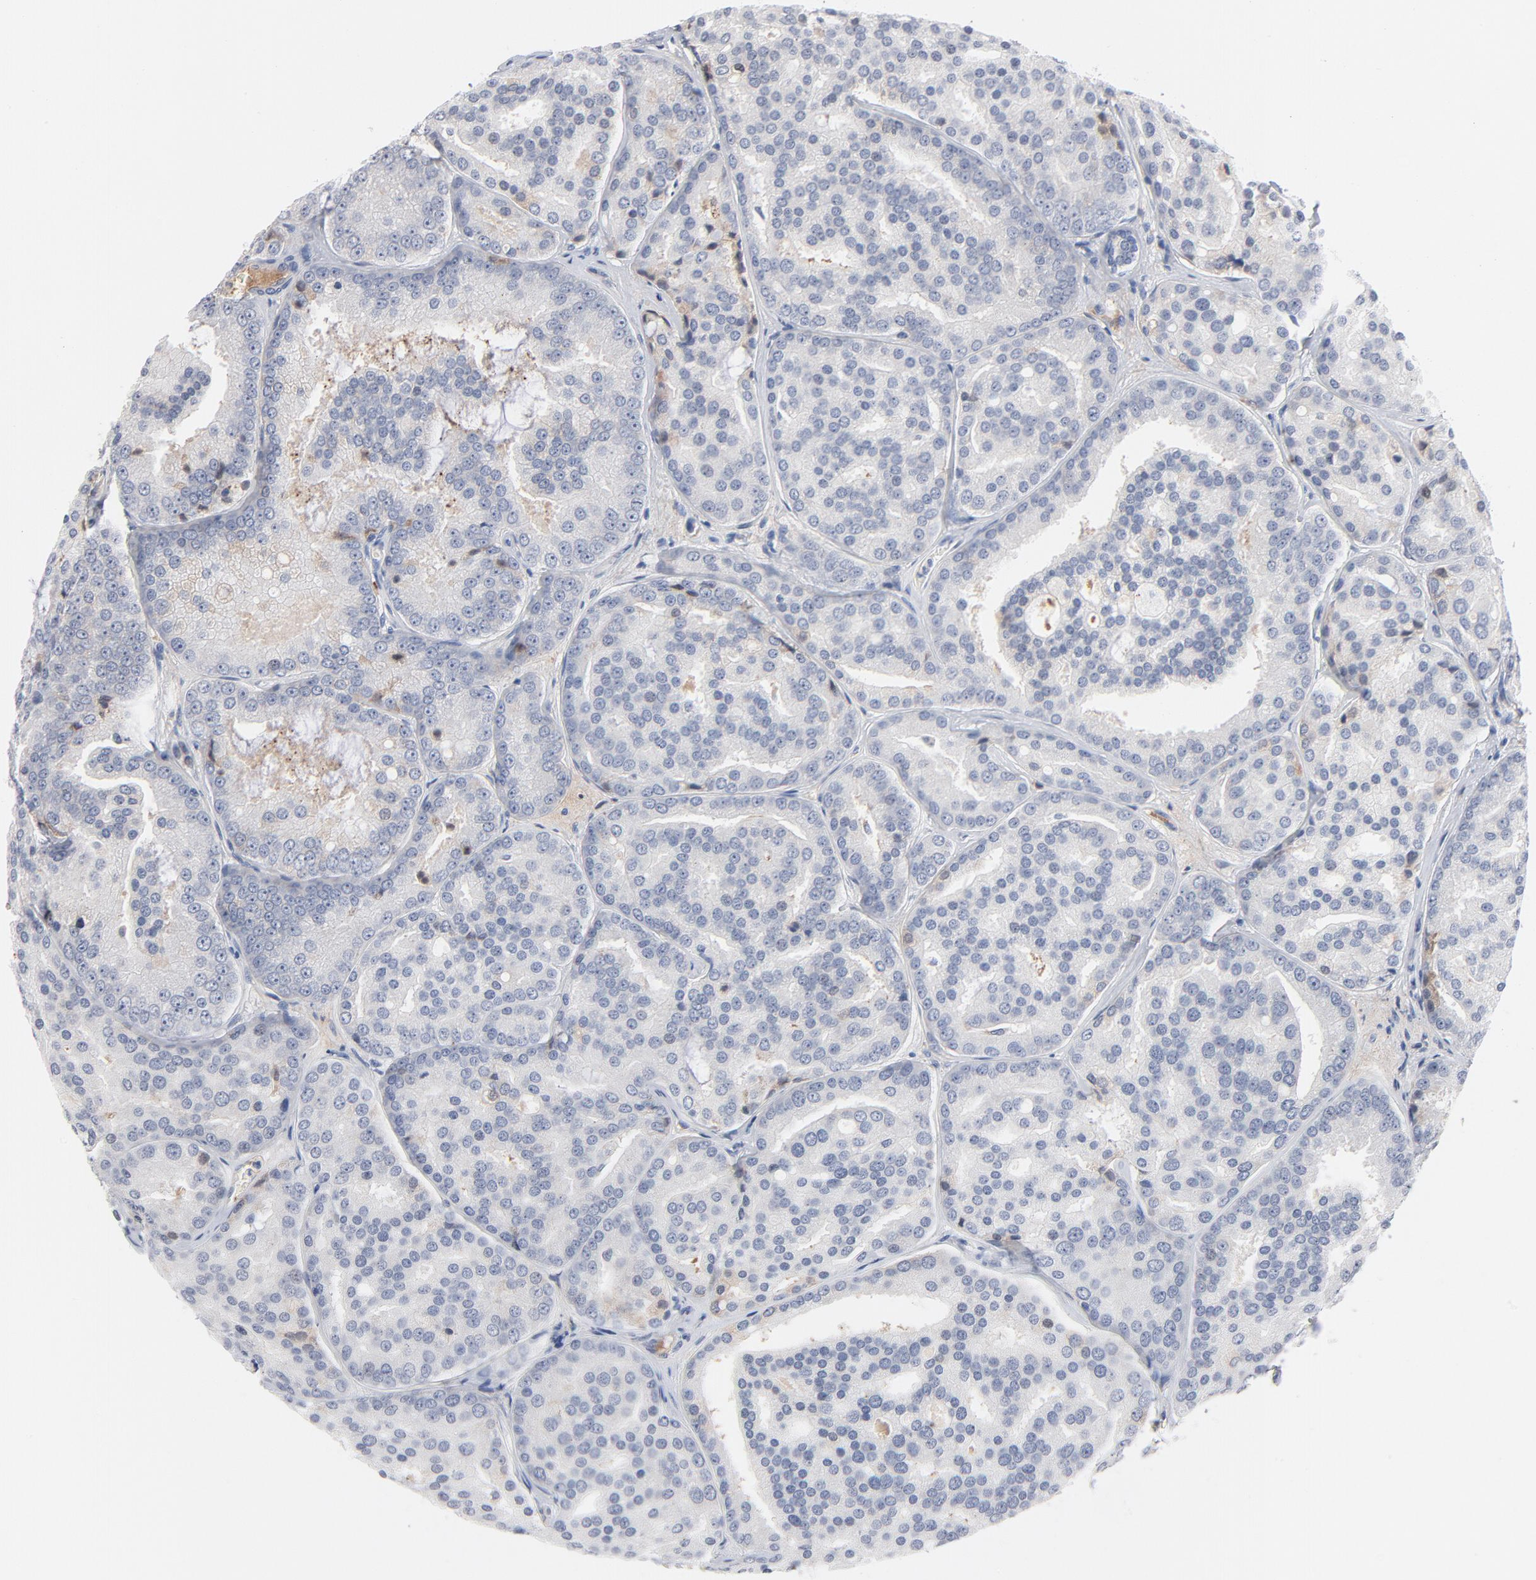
{"staining": {"intensity": "negative", "quantity": "none", "location": "none"}, "tissue": "prostate cancer", "cell_type": "Tumor cells", "image_type": "cancer", "snomed": [{"axis": "morphology", "description": "Adenocarcinoma, High grade"}, {"axis": "topography", "description": "Prostate"}], "caption": "Human adenocarcinoma (high-grade) (prostate) stained for a protein using immunohistochemistry (IHC) exhibits no staining in tumor cells.", "gene": "SERPINA4", "patient": {"sex": "male", "age": 64}}